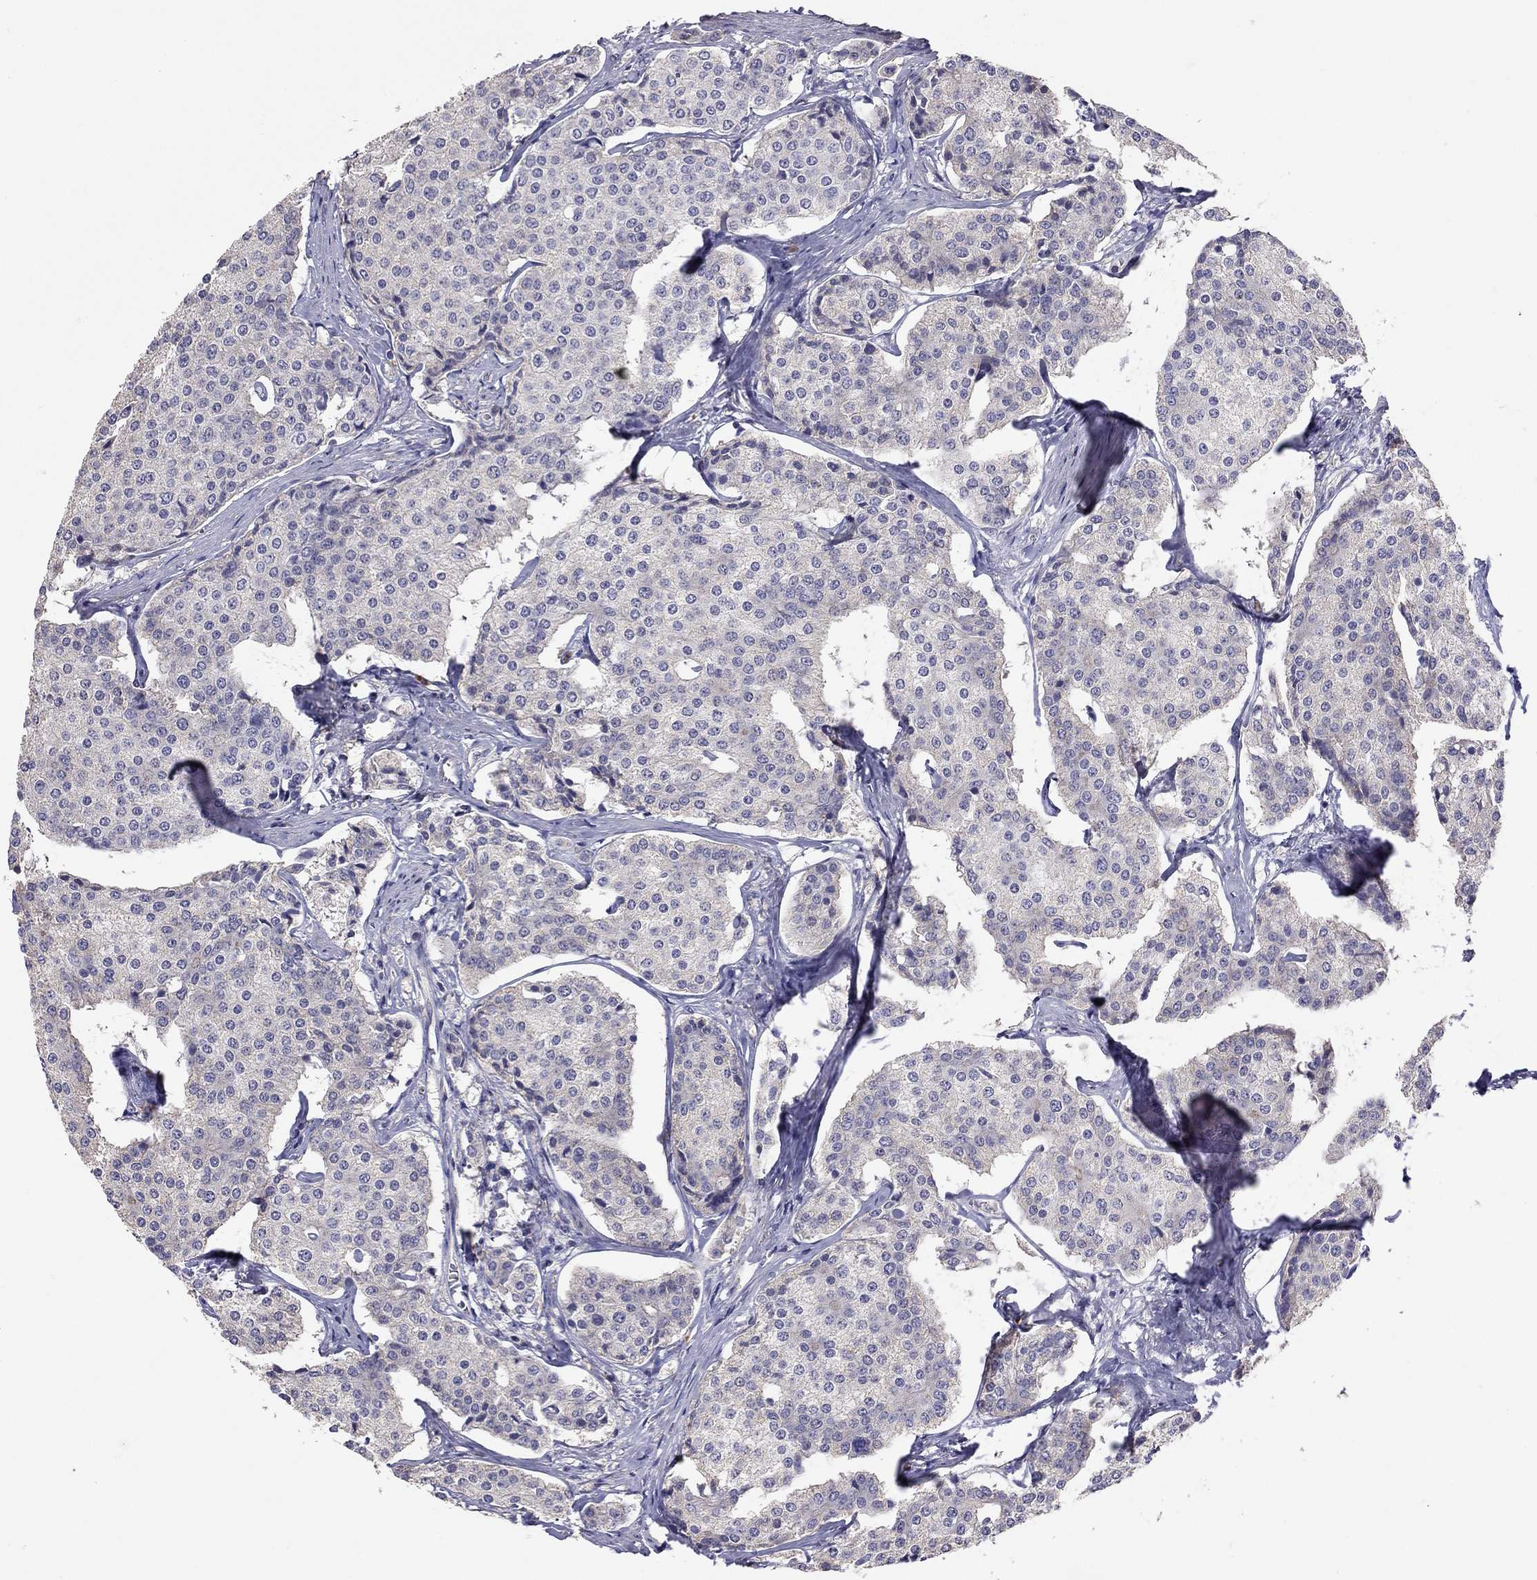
{"staining": {"intensity": "negative", "quantity": "none", "location": "none"}, "tissue": "carcinoid", "cell_type": "Tumor cells", "image_type": "cancer", "snomed": [{"axis": "morphology", "description": "Carcinoid, malignant, NOS"}, {"axis": "topography", "description": "Small intestine"}], "caption": "Human malignant carcinoid stained for a protein using immunohistochemistry (IHC) displays no positivity in tumor cells.", "gene": "RTP5", "patient": {"sex": "female", "age": 65}}